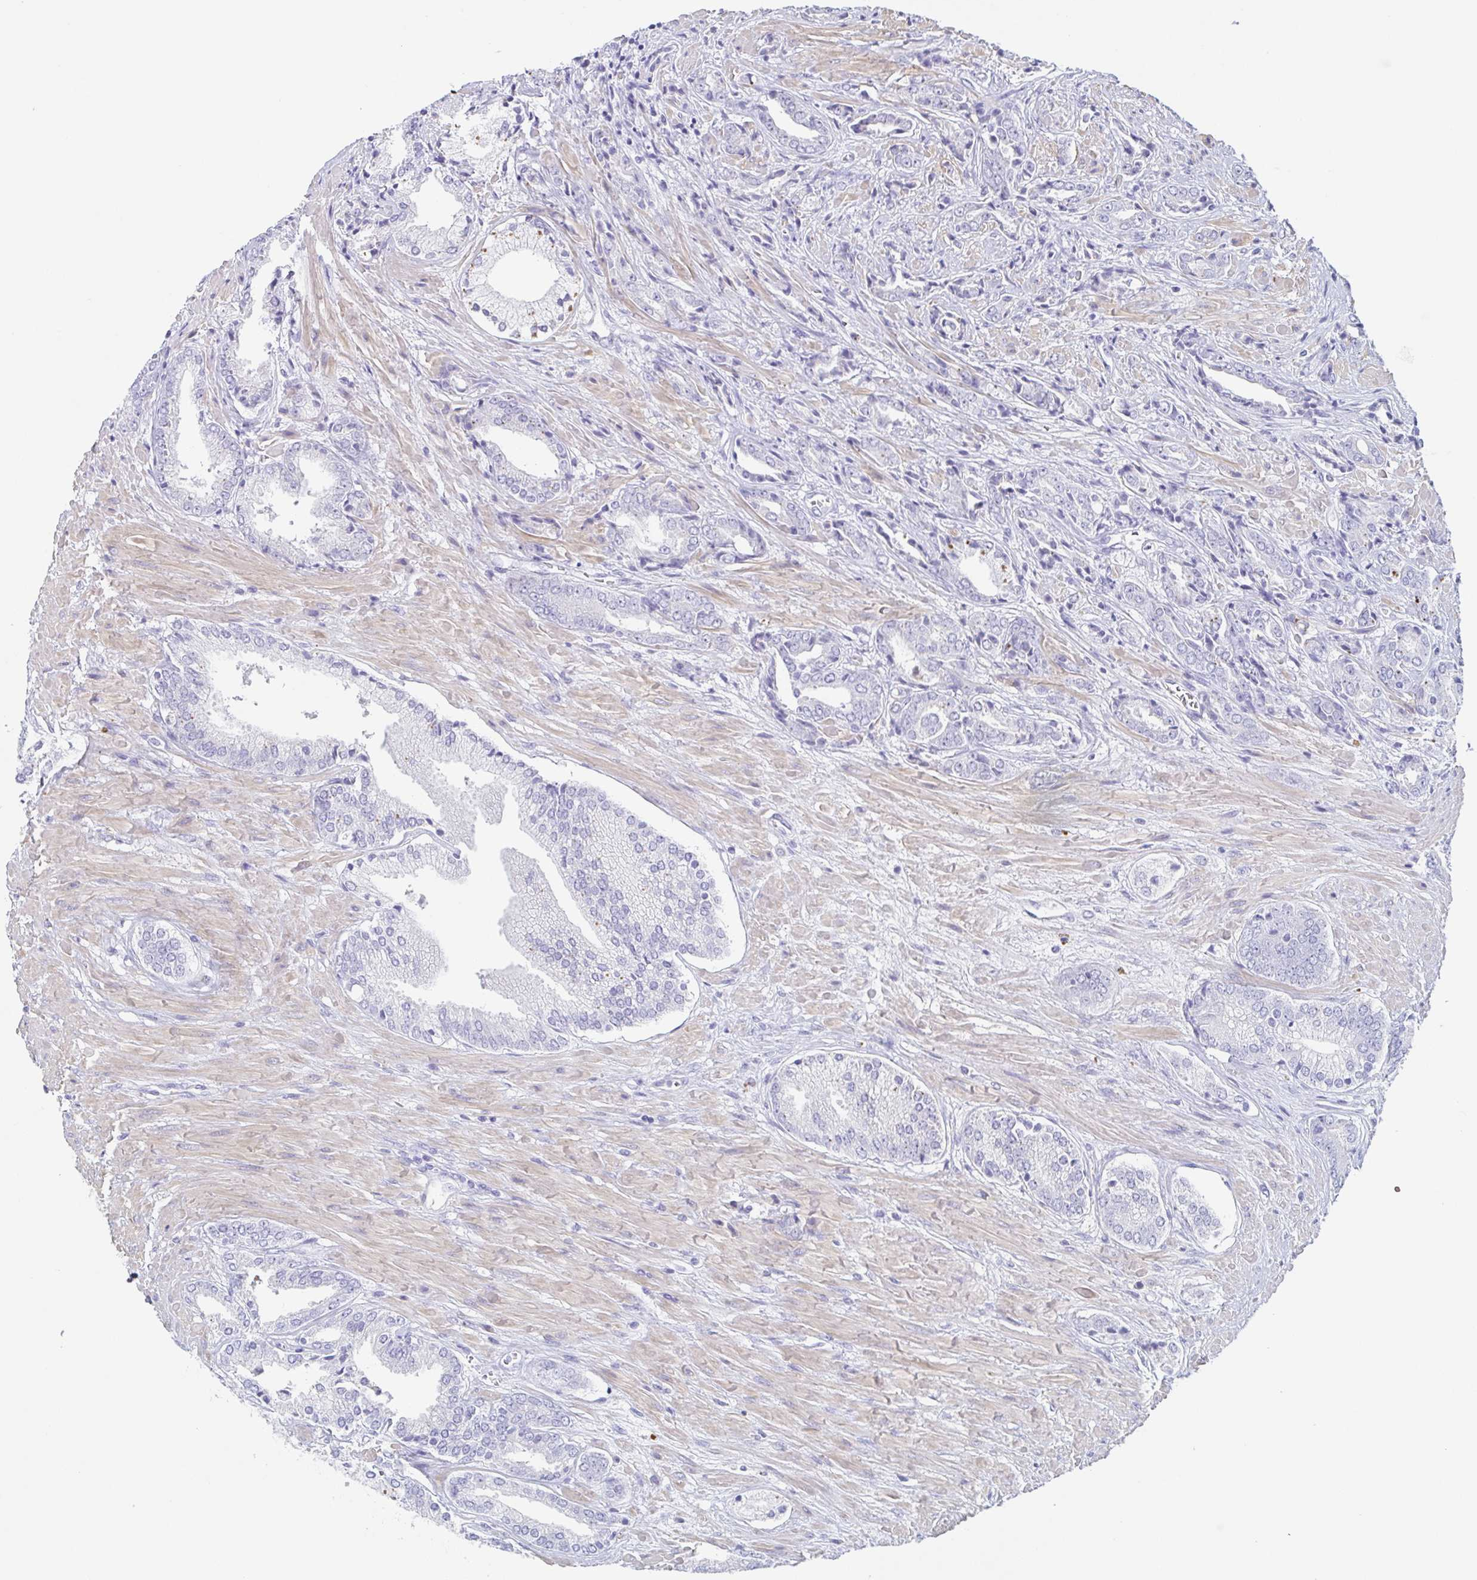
{"staining": {"intensity": "negative", "quantity": "none", "location": "none"}, "tissue": "prostate cancer", "cell_type": "Tumor cells", "image_type": "cancer", "snomed": [{"axis": "morphology", "description": "Adenocarcinoma, High grade"}, {"axis": "topography", "description": "Prostate"}], "caption": "Immunohistochemistry photomicrograph of prostate cancer (adenocarcinoma (high-grade)) stained for a protein (brown), which shows no positivity in tumor cells.", "gene": "TAGLN3", "patient": {"sex": "male", "age": 56}}